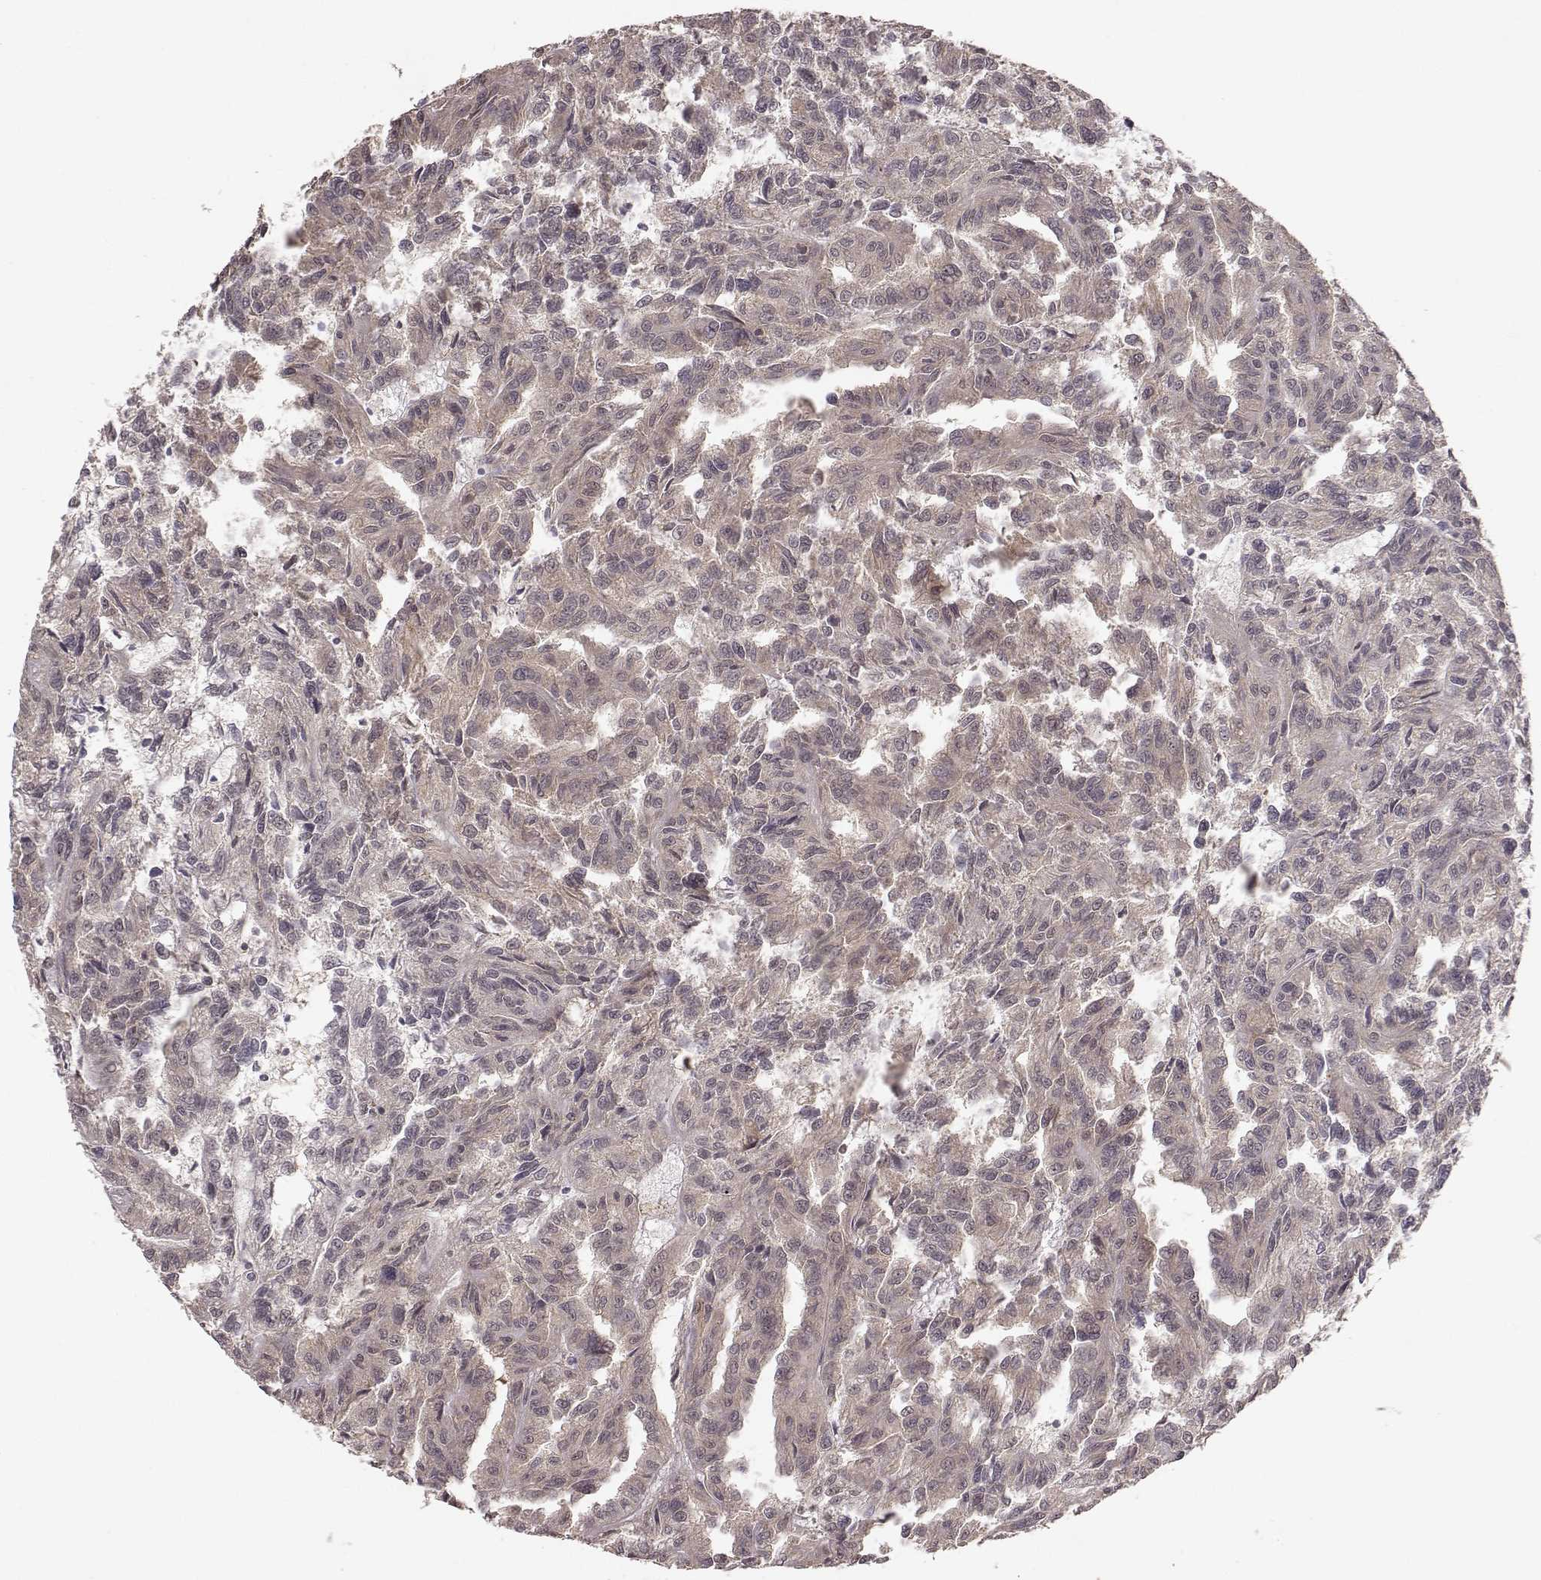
{"staining": {"intensity": "weak", "quantity": ">75%", "location": "cytoplasmic/membranous"}, "tissue": "renal cancer", "cell_type": "Tumor cells", "image_type": "cancer", "snomed": [{"axis": "morphology", "description": "Adenocarcinoma, NOS"}, {"axis": "topography", "description": "Kidney"}], "caption": "This is a histology image of immunohistochemistry staining of renal cancer (adenocarcinoma), which shows weak expression in the cytoplasmic/membranous of tumor cells.", "gene": "PLEKHG3", "patient": {"sex": "male", "age": 79}}